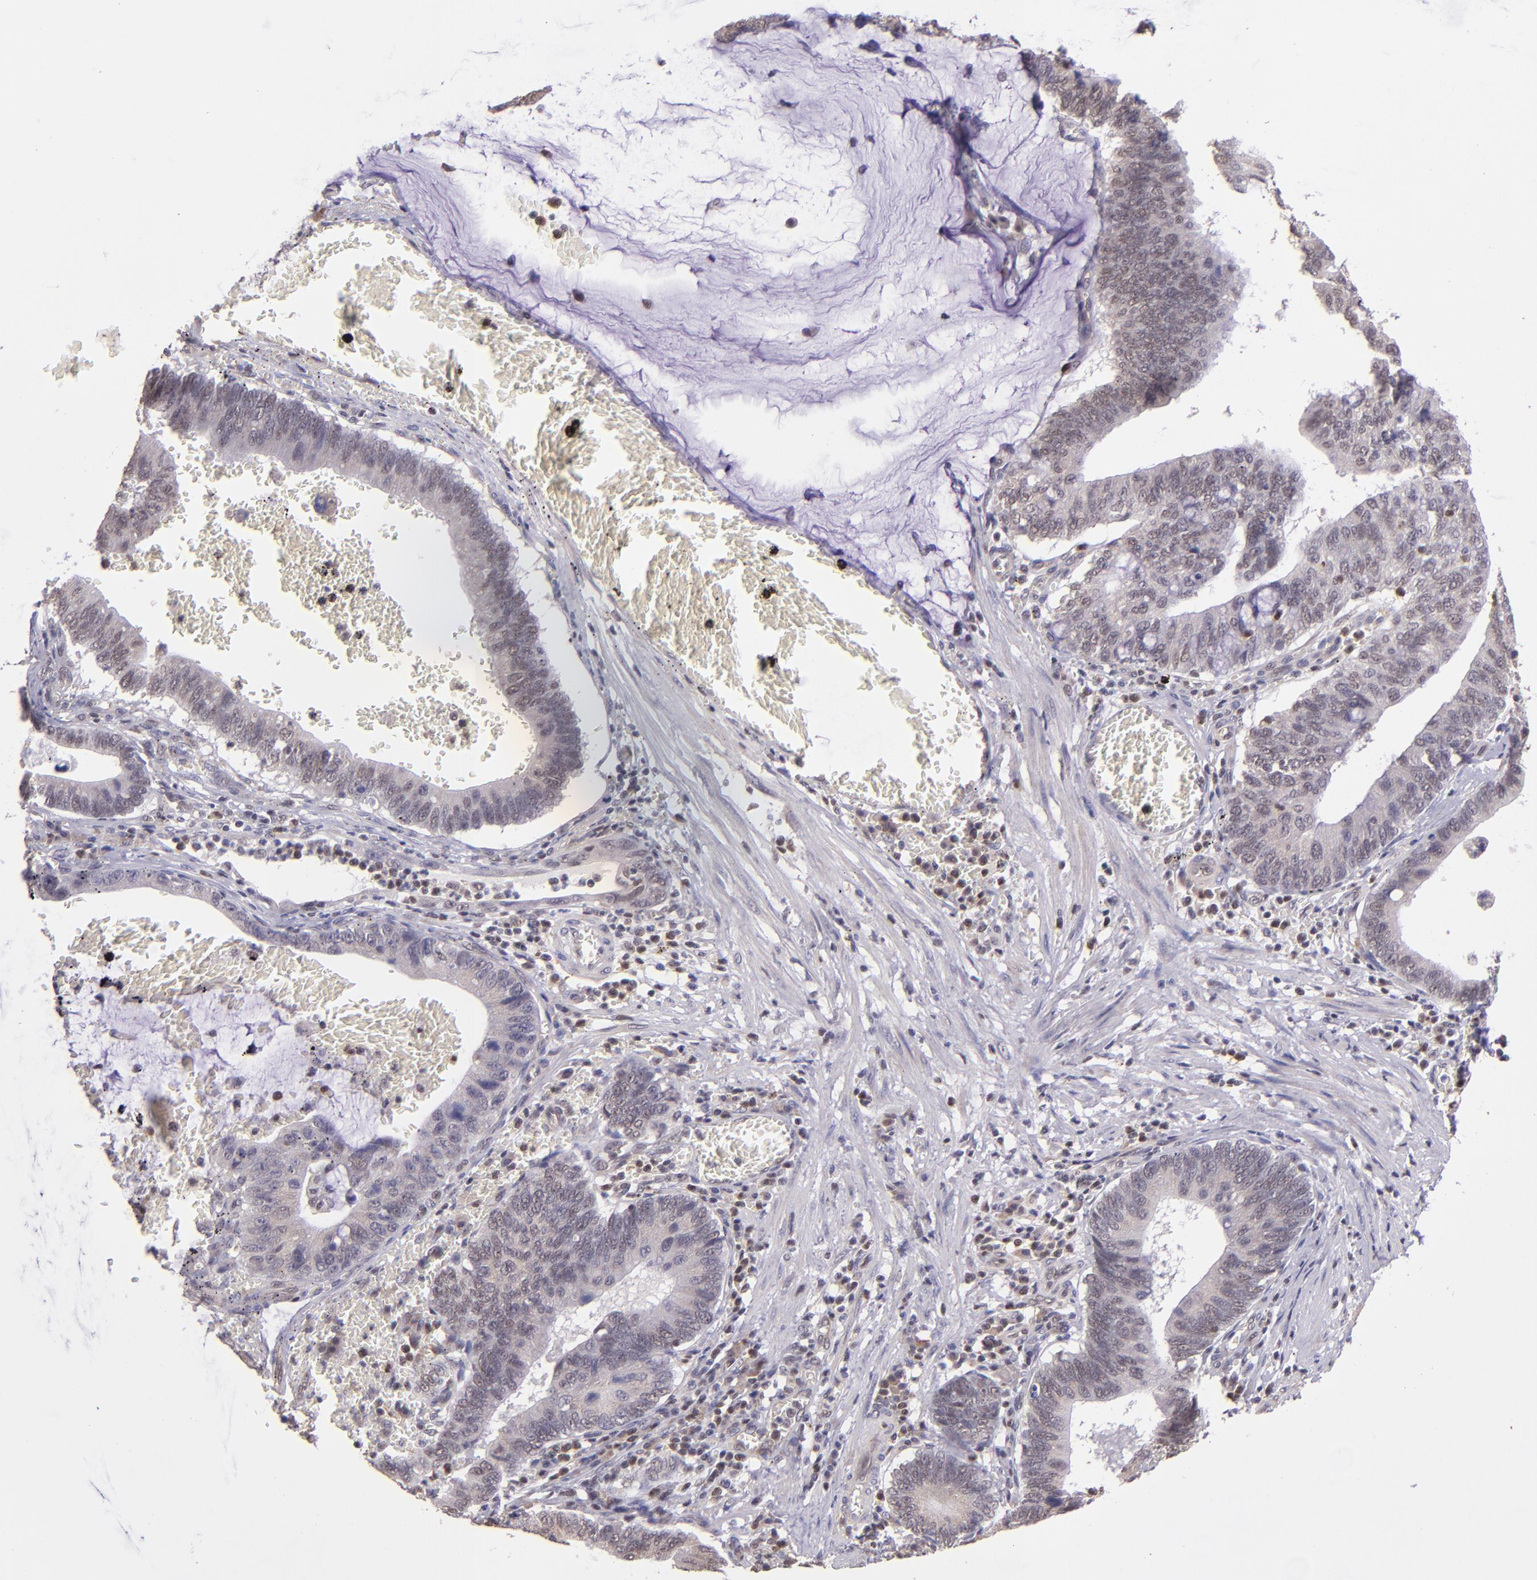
{"staining": {"intensity": "weak", "quantity": "25%-75%", "location": "cytoplasmic/membranous,nuclear"}, "tissue": "stomach cancer", "cell_type": "Tumor cells", "image_type": "cancer", "snomed": [{"axis": "morphology", "description": "Adenocarcinoma, NOS"}, {"axis": "topography", "description": "Stomach"}, {"axis": "topography", "description": "Gastric cardia"}], "caption": "DAB (3,3'-diaminobenzidine) immunohistochemical staining of stomach cancer shows weak cytoplasmic/membranous and nuclear protein positivity in about 25%-75% of tumor cells. The staining was performed using DAB, with brown indicating positive protein expression. Nuclei are stained blue with hematoxylin.", "gene": "ELF1", "patient": {"sex": "male", "age": 59}}